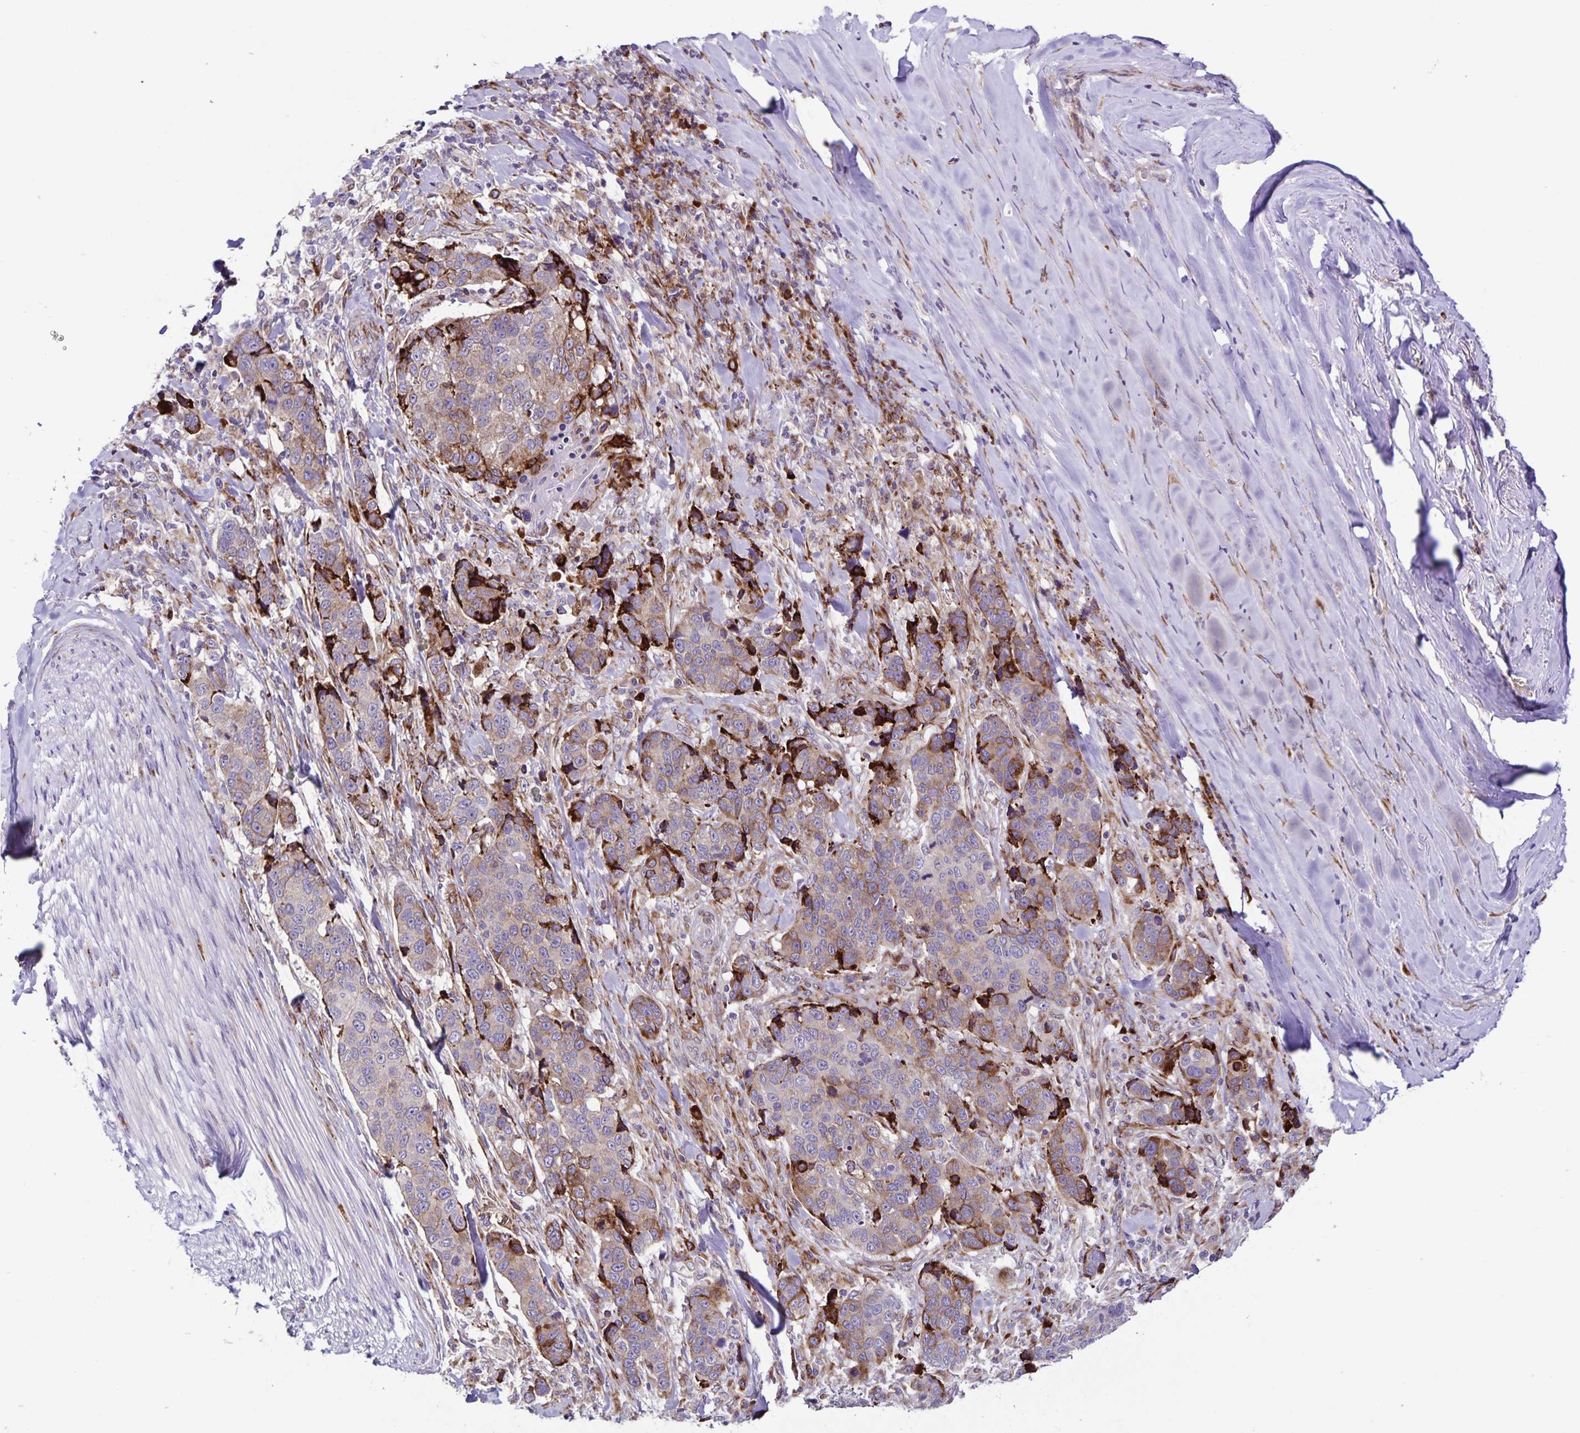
{"staining": {"intensity": "strong", "quantity": "<25%", "location": "cytoplasmic/membranous"}, "tissue": "lung cancer", "cell_type": "Tumor cells", "image_type": "cancer", "snomed": [{"axis": "morphology", "description": "Squamous cell carcinoma, NOS"}, {"axis": "topography", "description": "Lymph node"}, {"axis": "topography", "description": "Lung"}], "caption": "DAB (3,3'-diaminobenzidine) immunohistochemical staining of lung cancer (squamous cell carcinoma) displays strong cytoplasmic/membranous protein expression in about <25% of tumor cells.", "gene": "OSBPL5", "patient": {"sex": "male", "age": 61}}